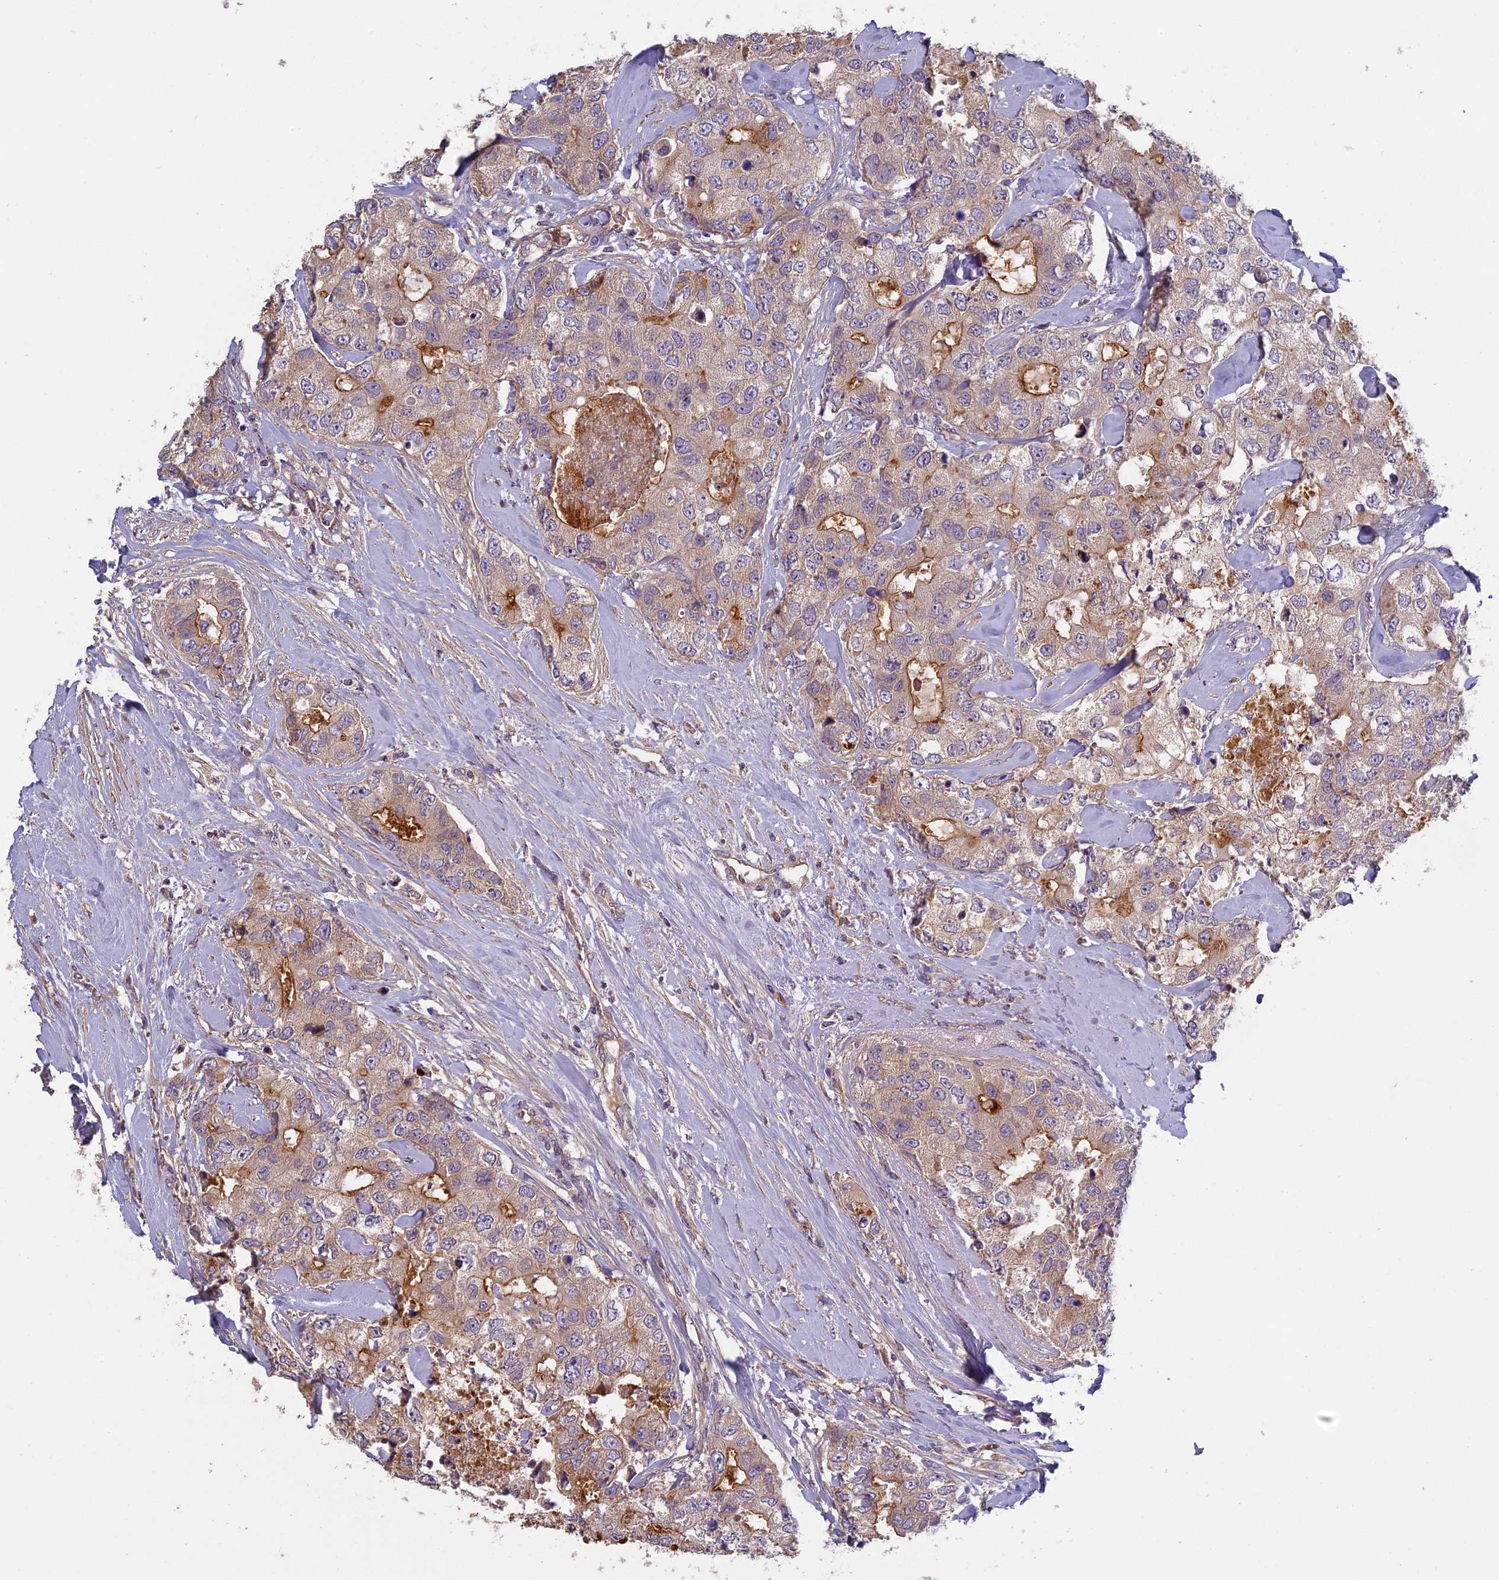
{"staining": {"intensity": "moderate", "quantity": "<25%", "location": "cytoplasmic/membranous"}, "tissue": "breast cancer", "cell_type": "Tumor cells", "image_type": "cancer", "snomed": [{"axis": "morphology", "description": "Duct carcinoma"}, {"axis": "topography", "description": "Breast"}], "caption": "DAB immunohistochemical staining of human breast cancer (intraductal carcinoma) exhibits moderate cytoplasmic/membranous protein expression in about <25% of tumor cells.", "gene": "AP4E1", "patient": {"sex": "female", "age": 62}}